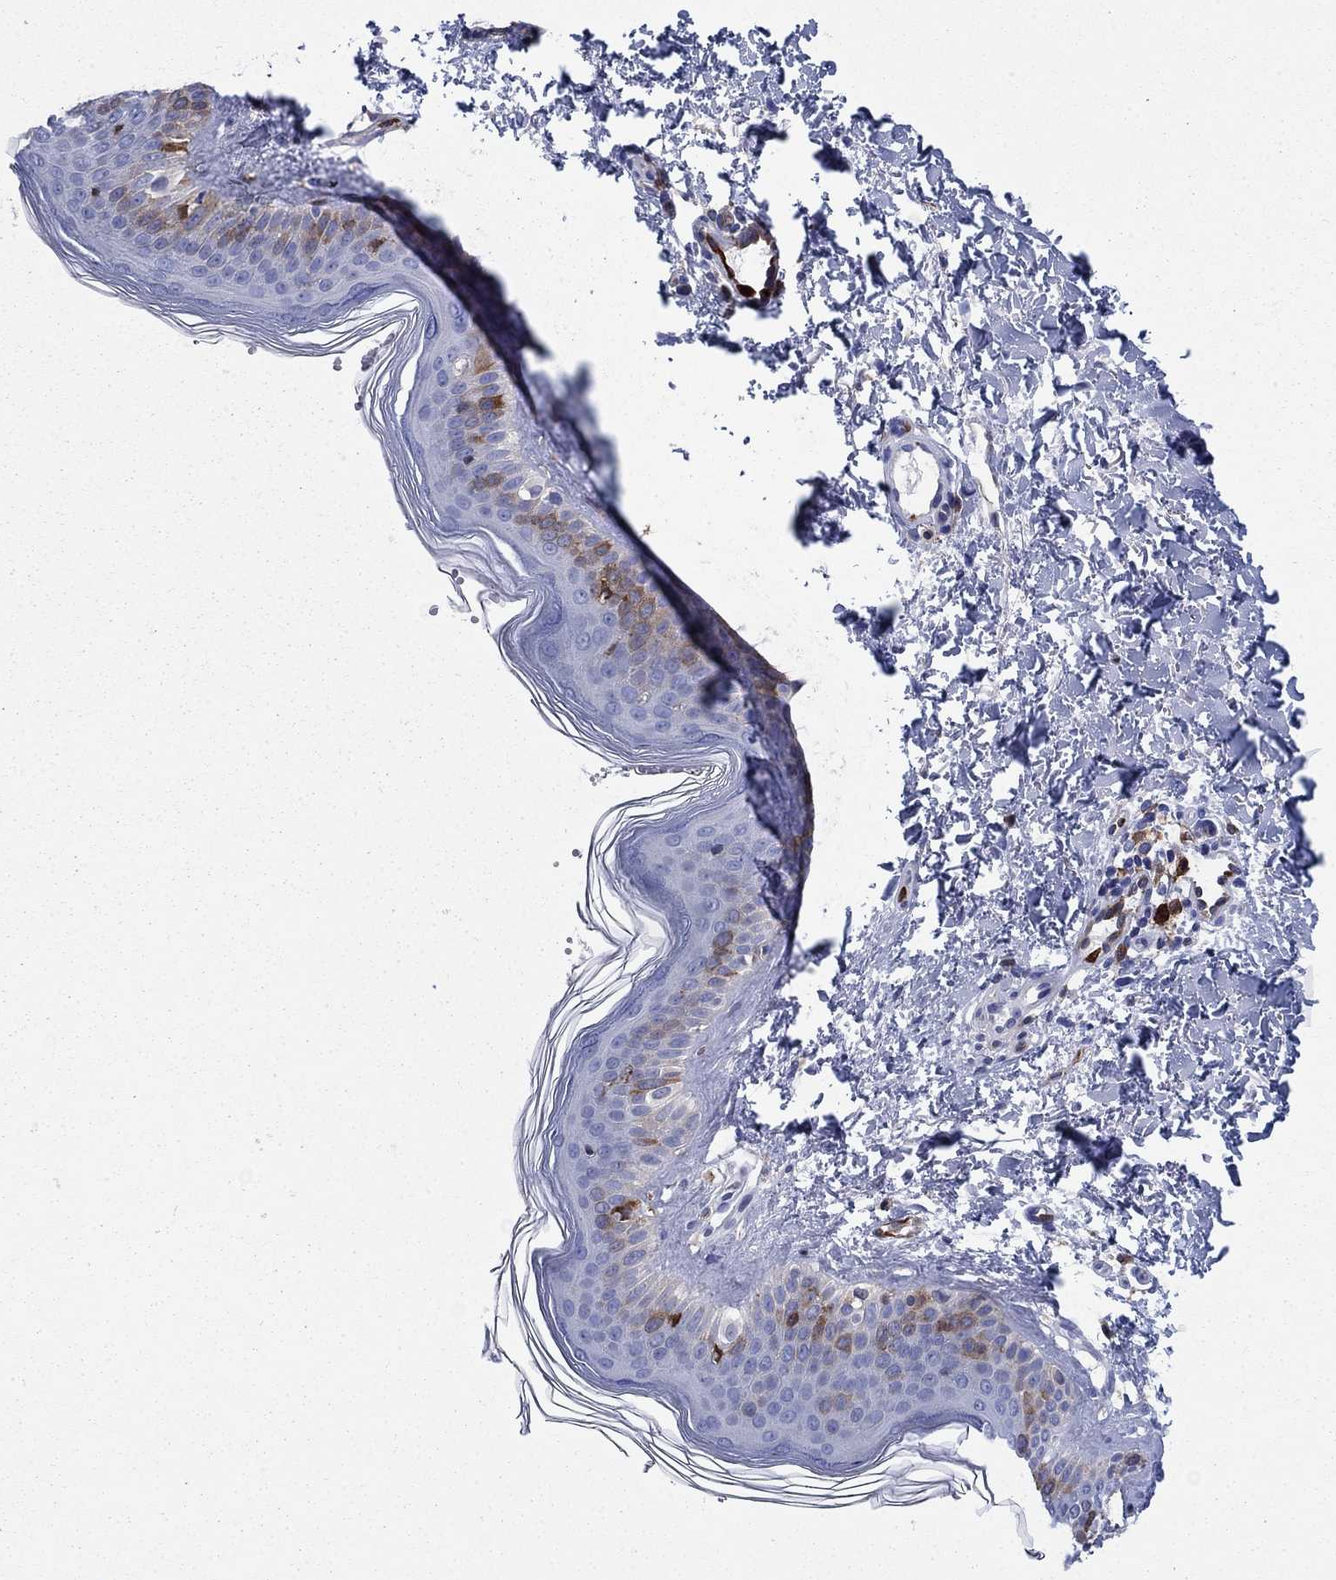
{"staining": {"intensity": "strong", "quantity": ">75%", "location": "cytoplasmic/membranous"}, "tissue": "skin cancer", "cell_type": "Tumor cells", "image_type": "cancer", "snomed": [{"axis": "morphology", "description": "Normal tissue, NOS"}, {"axis": "morphology", "description": "Basal cell carcinoma"}, {"axis": "topography", "description": "Skin"}], "caption": "High-magnification brightfield microscopy of basal cell carcinoma (skin) stained with DAB (3,3'-diaminobenzidine) (brown) and counterstained with hematoxylin (blue). tumor cells exhibit strong cytoplasmic/membranous staining is present in approximately>75% of cells.", "gene": "STMN1", "patient": {"sex": "male", "age": 46}}